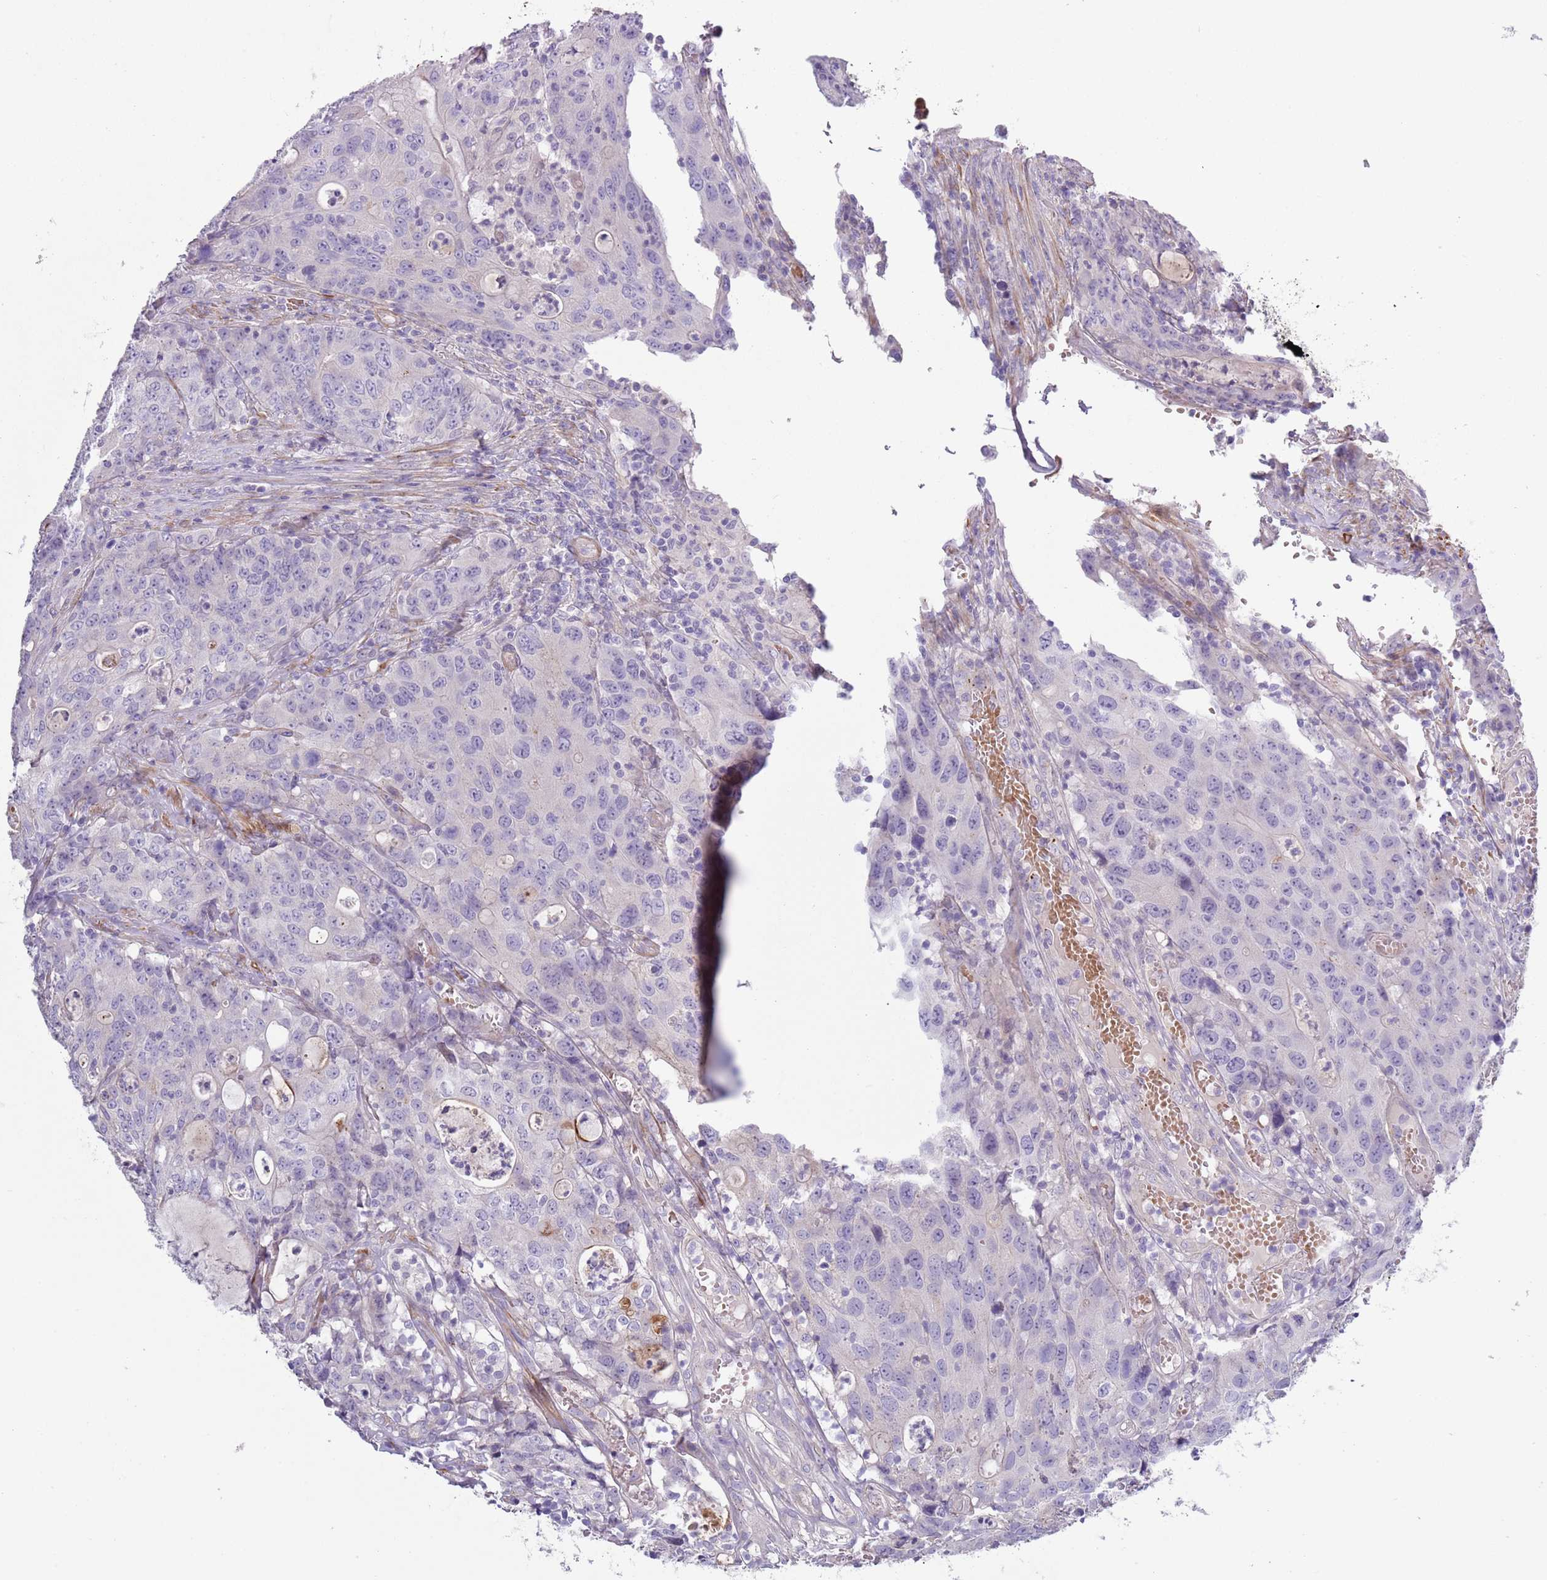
{"staining": {"intensity": "negative", "quantity": "none", "location": "none"}, "tissue": "colorectal cancer", "cell_type": "Tumor cells", "image_type": "cancer", "snomed": [{"axis": "morphology", "description": "Adenocarcinoma, NOS"}, {"axis": "topography", "description": "Colon"}], "caption": "Protein analysis of adenocarcinoma (colorectal) shows no significant staining in tumor cells.", "gene": "TINAGL1", "patient": {"sex": "male", "age": 83}}